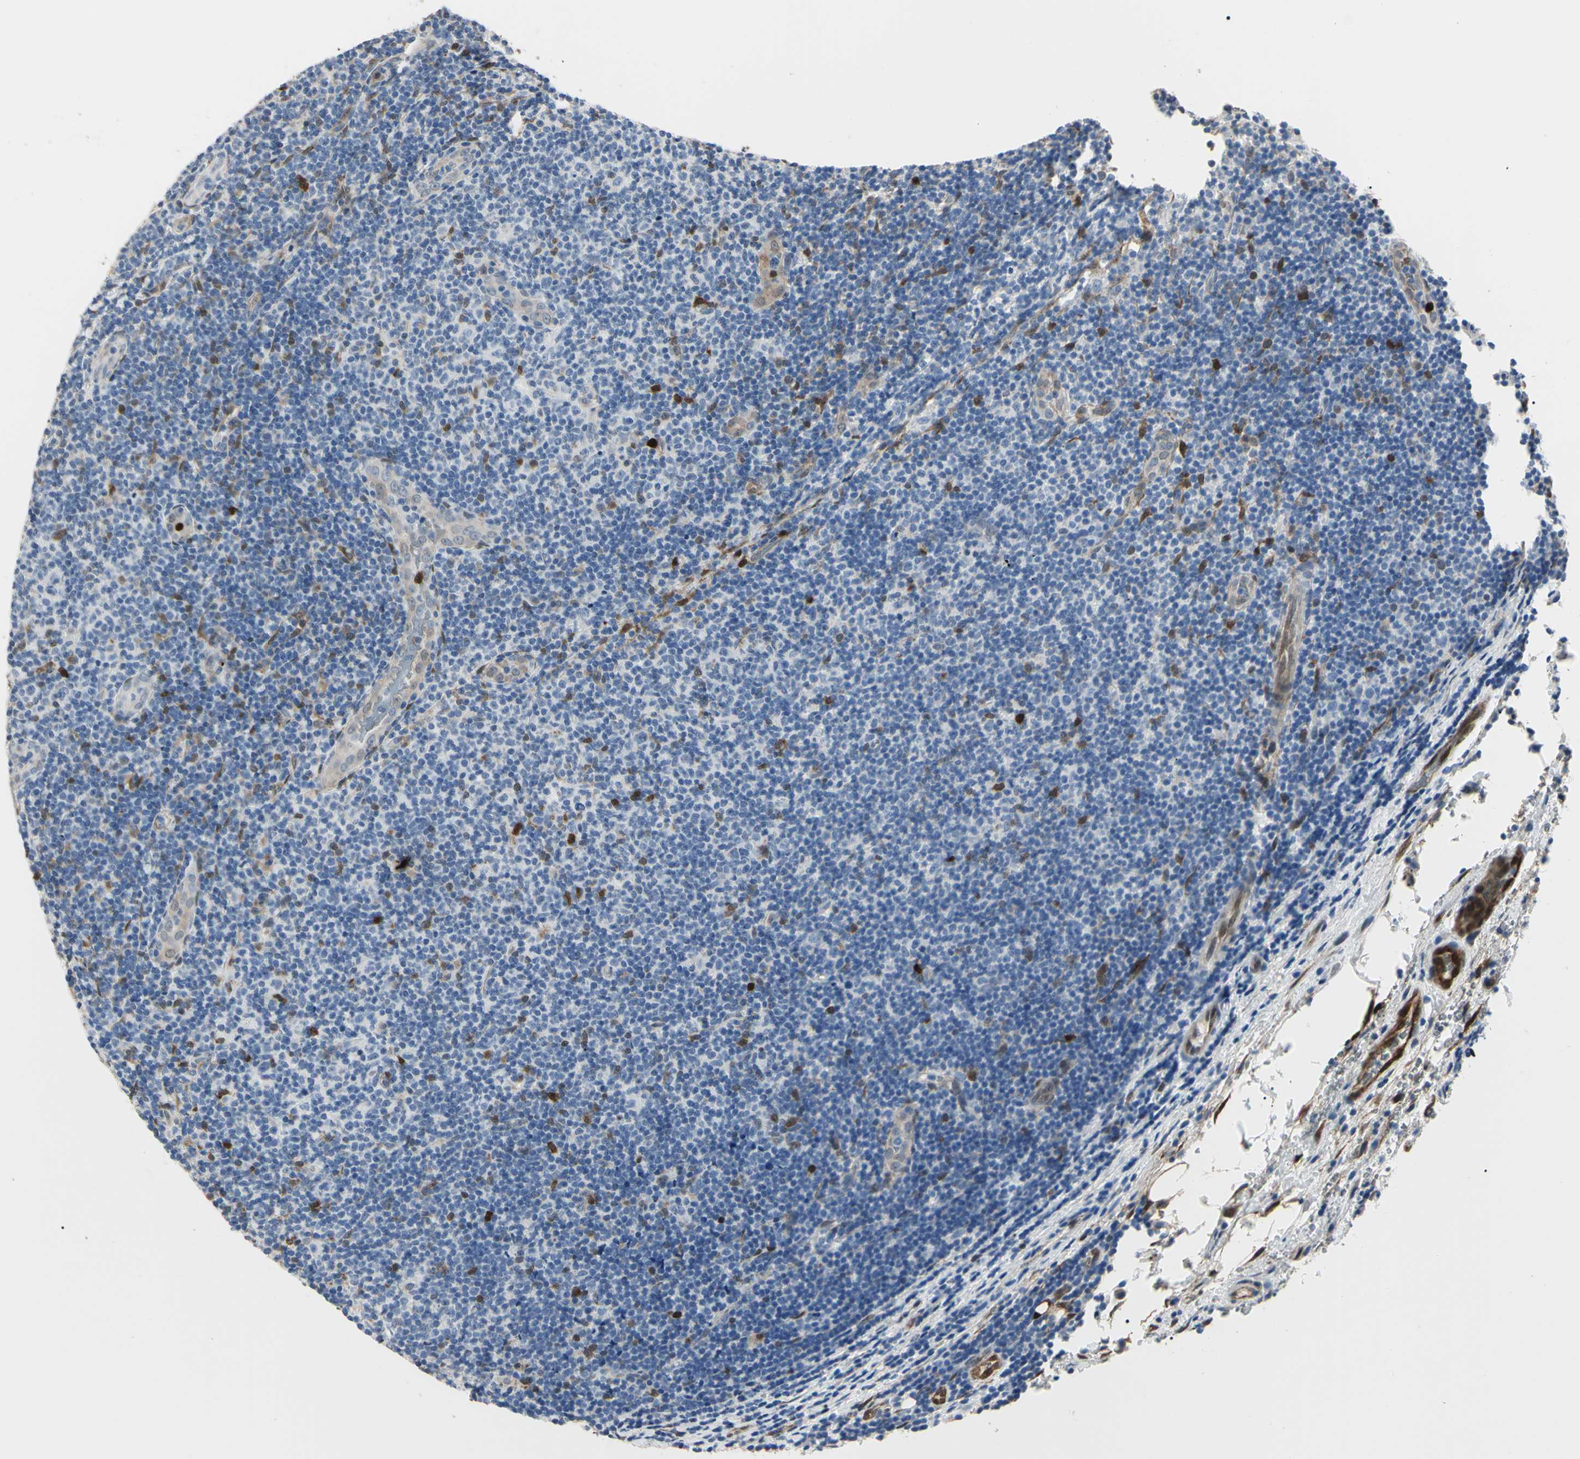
{"staining": {"intensity": "strong", "quantity": "<25%", "location": "nuclear"}, "tissue": "lymphoma", "cell_type": "Tumor cells", "image_type": "cancer", "snomed": [{"axis": "morphology", "description": "Malignant lymphoma, non-Hodgkin's type, Low grade"}, {"axis": "topography", "description": "Lymph node"}], "caption": "Human low-grade malignant lymphoma, non-Hodgkin's type stained with a protein marker displays strong staining in tumor cells.", "gene": "AKR1C3", "patient": {"sex": "male", "age": 83}}